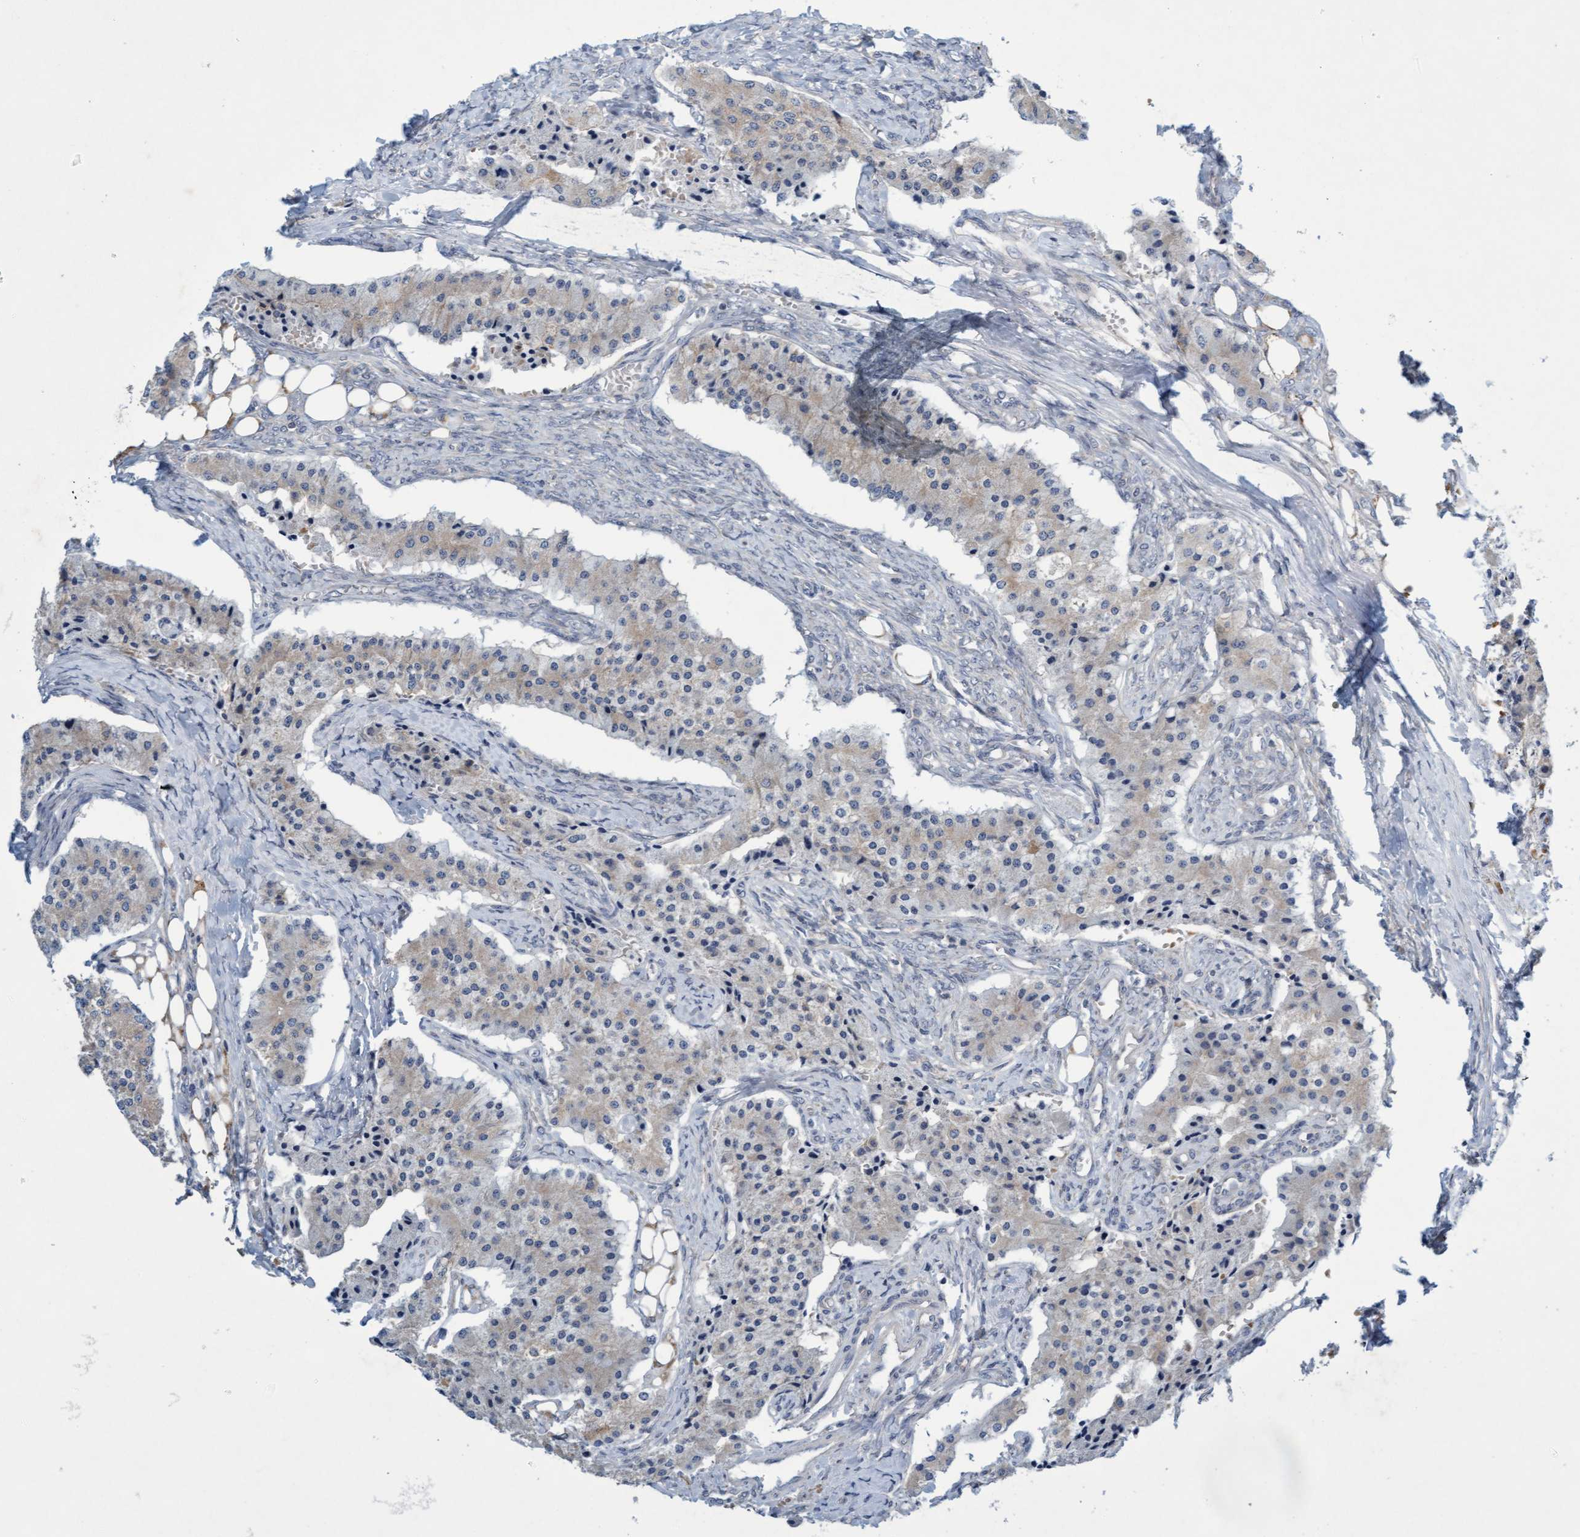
{"staining": {"intensity": "weak", "quantity": "25%-75%", "location": "cytoplasmic/membranous"}, "tissue": "carcinoid", "cell_type": "Tumor cells", "image_type": "cancer", "snomed": [{"axis": "morphology", "description": "Carcinoid, malignant, NOS"}, {"axis": "topography", "description": "Colon"}], "caption": "DAB immunohistochemical staining of human carcinoid (malignant) displays weak cytoplasmic/membranous protein expression in approximately 25%-75% of tumor cells. (DAB IHC with brightfield microscopy, high magnification).", "gene": "DDHD2", "patient": {"sex": "female", "age": 52}}